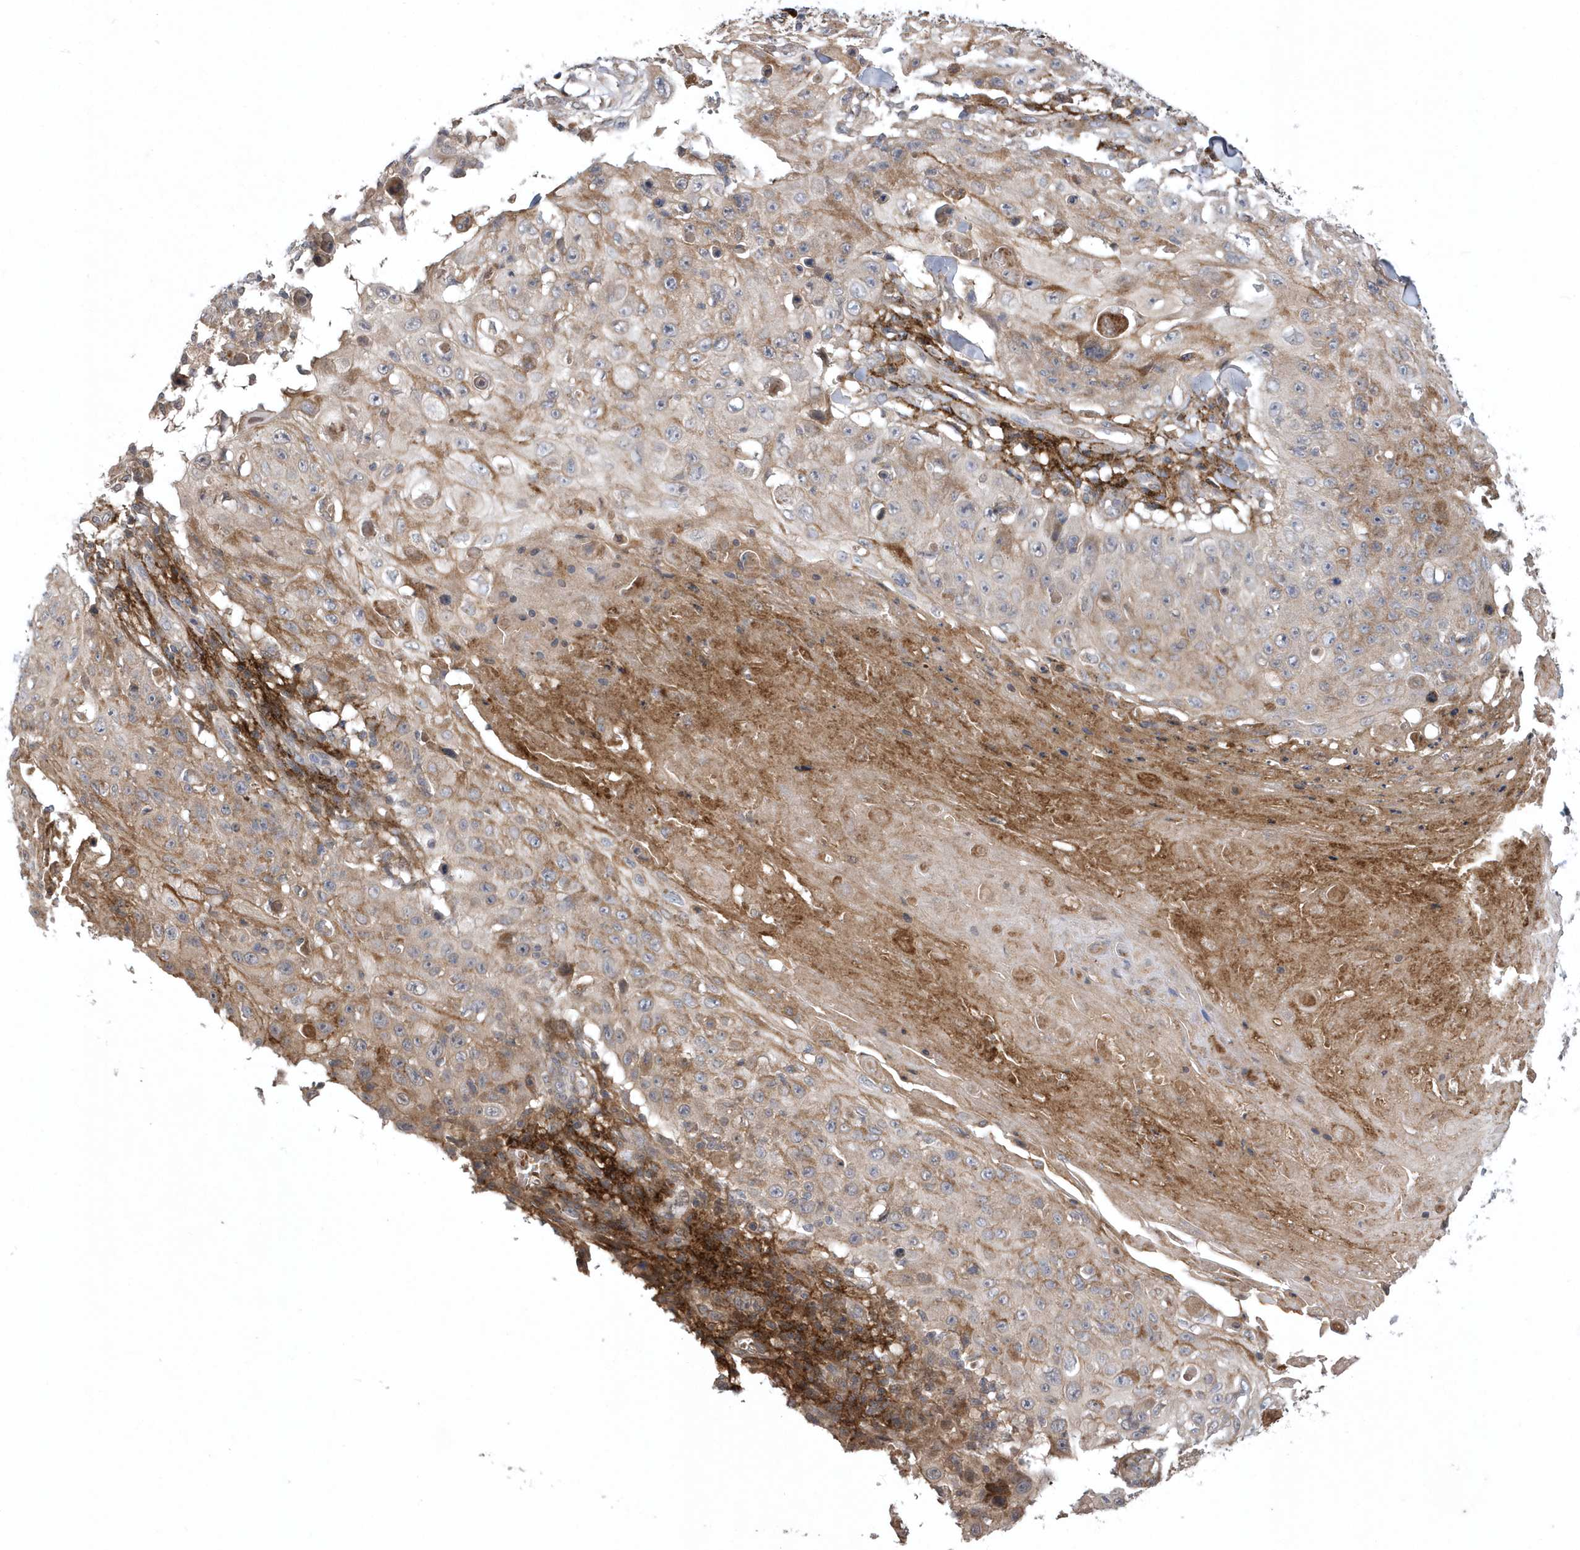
{"staining": {"intensity": "weak", "quantity": "<25%", "location": "cytoplasmic/membranous"}, "tissue": "skin cancer", "cell_type": "Tumor cells", "image_type": "cancer", "snomed": [{"axis": "morphology", "description": "Squamous cell carcinoma, NOS"}, {"axis": "topography", "description": "Skin"}], "caption": "Tumor cells are negative for protein expression in human skin cancer (squamous cell carcinoma). (DAB IHC with hematoxylin counter stain).", "gene": "HMGCS1", "patient": {"sex": "male", "age": 86}}